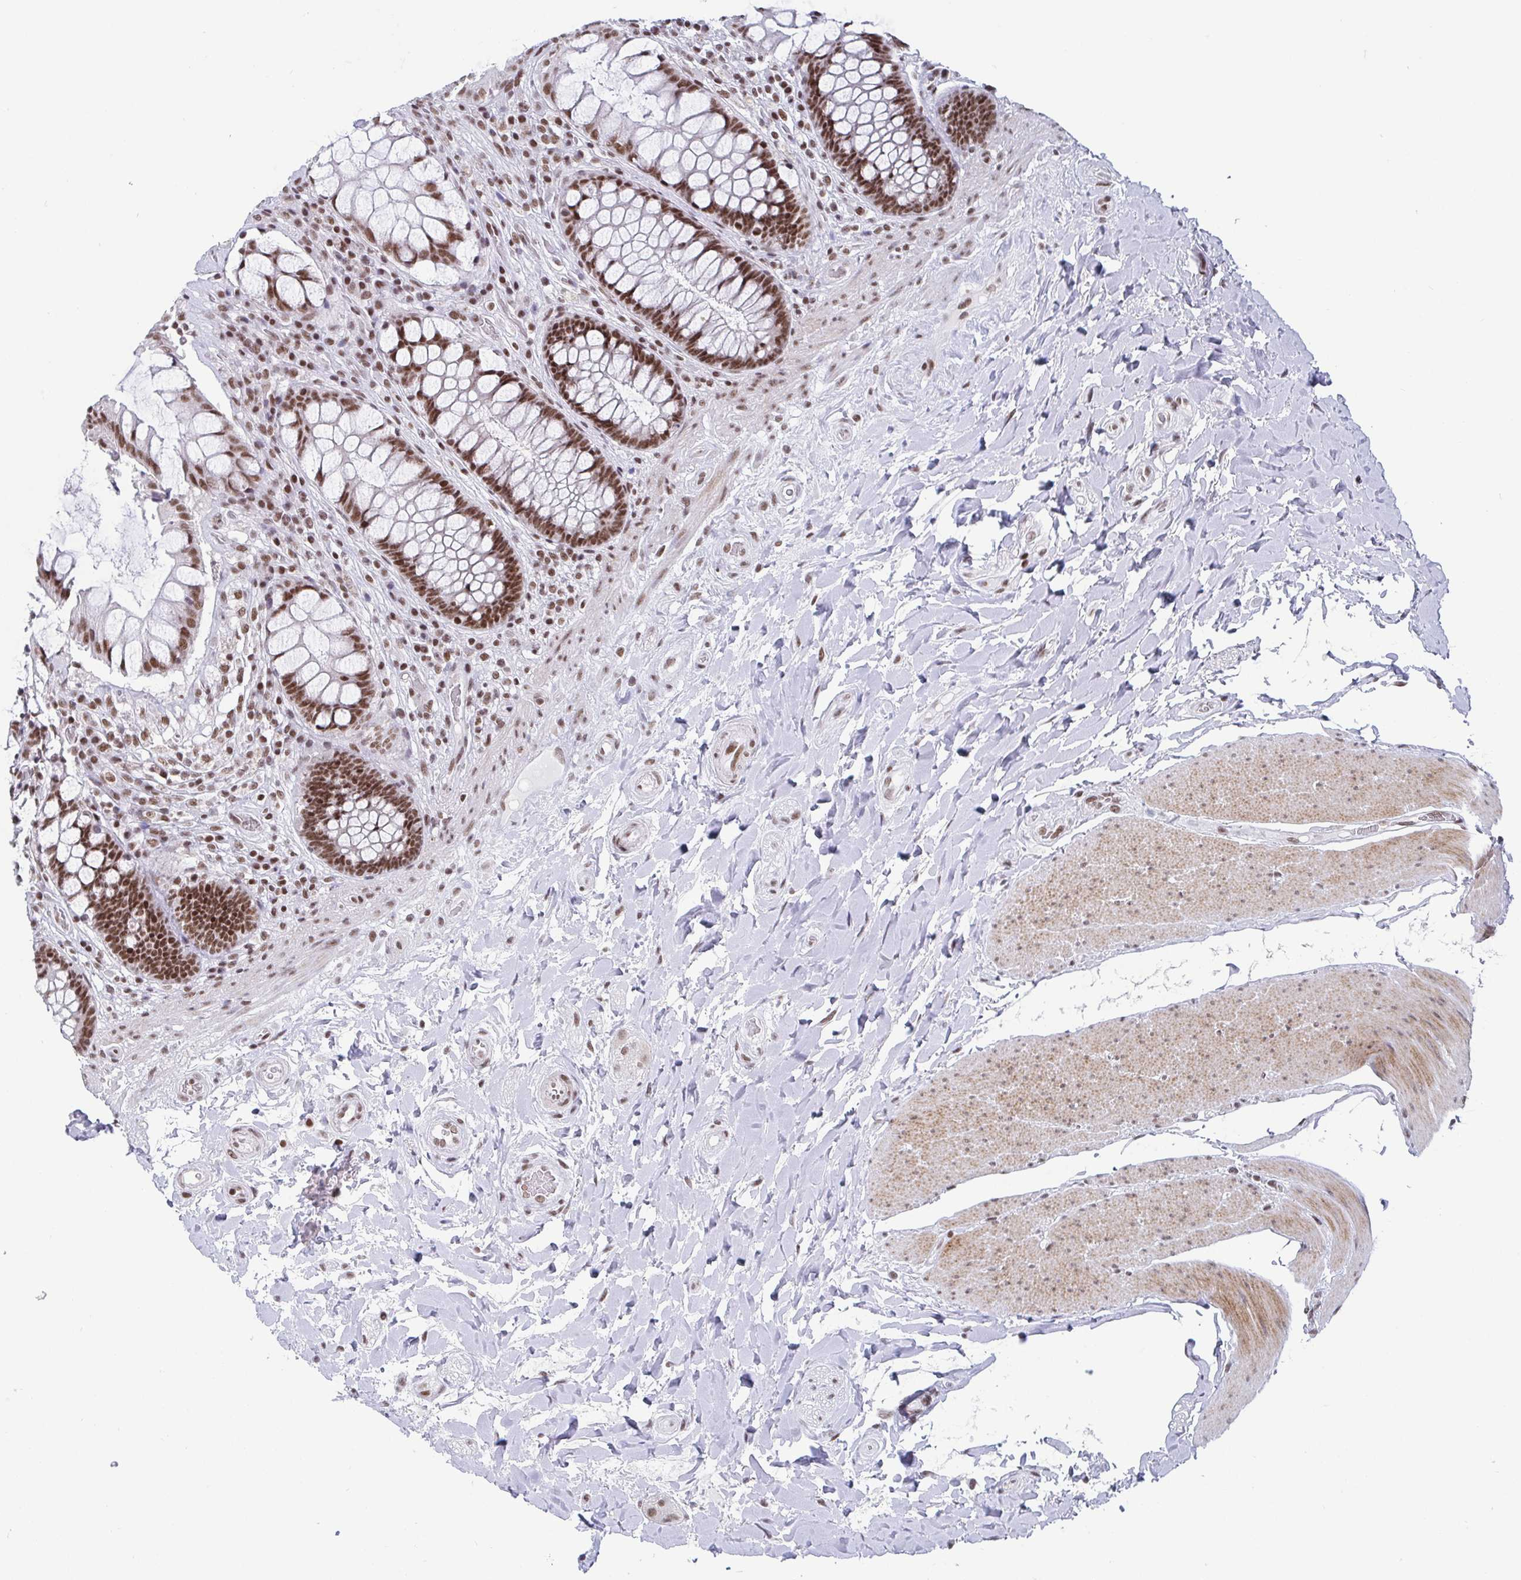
{"staining": {"intensity": "moderate", "quantity": ">75%", "location": "nuclear"}, "tissue": "rectum", "cell_type": "Glandular cells", "image_type": "normal", "snomed": [{"axis": "morphology", "description": "Normal tissue, NOS"}, {"axis": "topography", "description": "Rectum"}], "caption": "Rectum stained with DAB immunohistochemistry (IHC) exhibits medium levels of moderate nuclear expression in about >75% of glandular cells. (Stains: DAB (3,3'-diaminobenzidine) in brown, nuclei in blue, Microscopy: brightfield microscopy at high magnification).", "gene": "CTCF", "patient": {"sex": "female", "age": 58}}